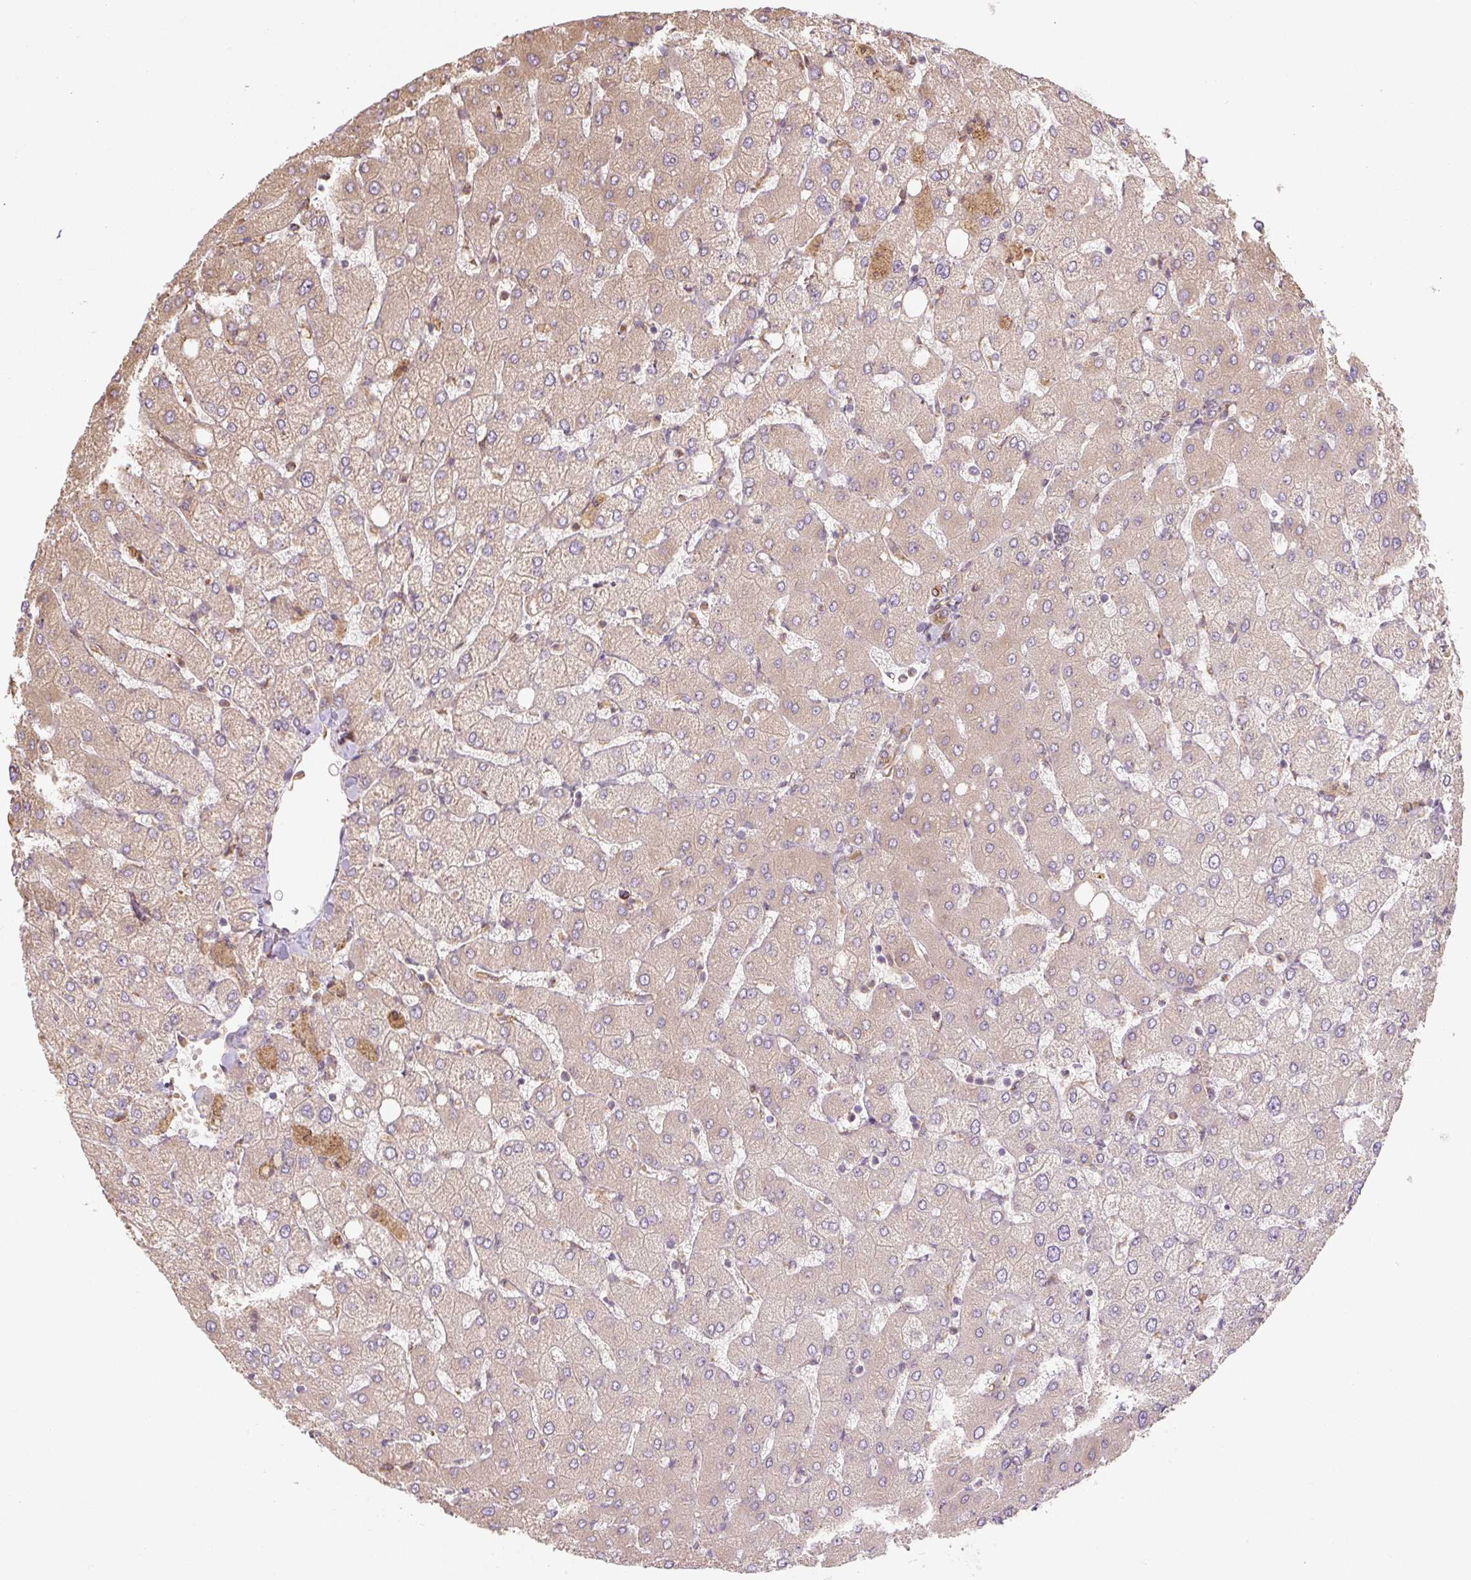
{"staining": {"intensity": "negative", "quantity": "none", "location": "none"}, "tissue": "liver", "cell_type": "Cholangiocytes", "image_type": "normal", "snomed": [{"axis": "morphology", "description": "Normal tissue, NOS"}, {"axis": "topography", "description": "Liver"}], "caption": "DAB immunohistochemical staining of benign liver reveals no significant positivity in cholangiocytes.", "gene": "RASA1", "patient": {"sex": "female", "age": 54}}